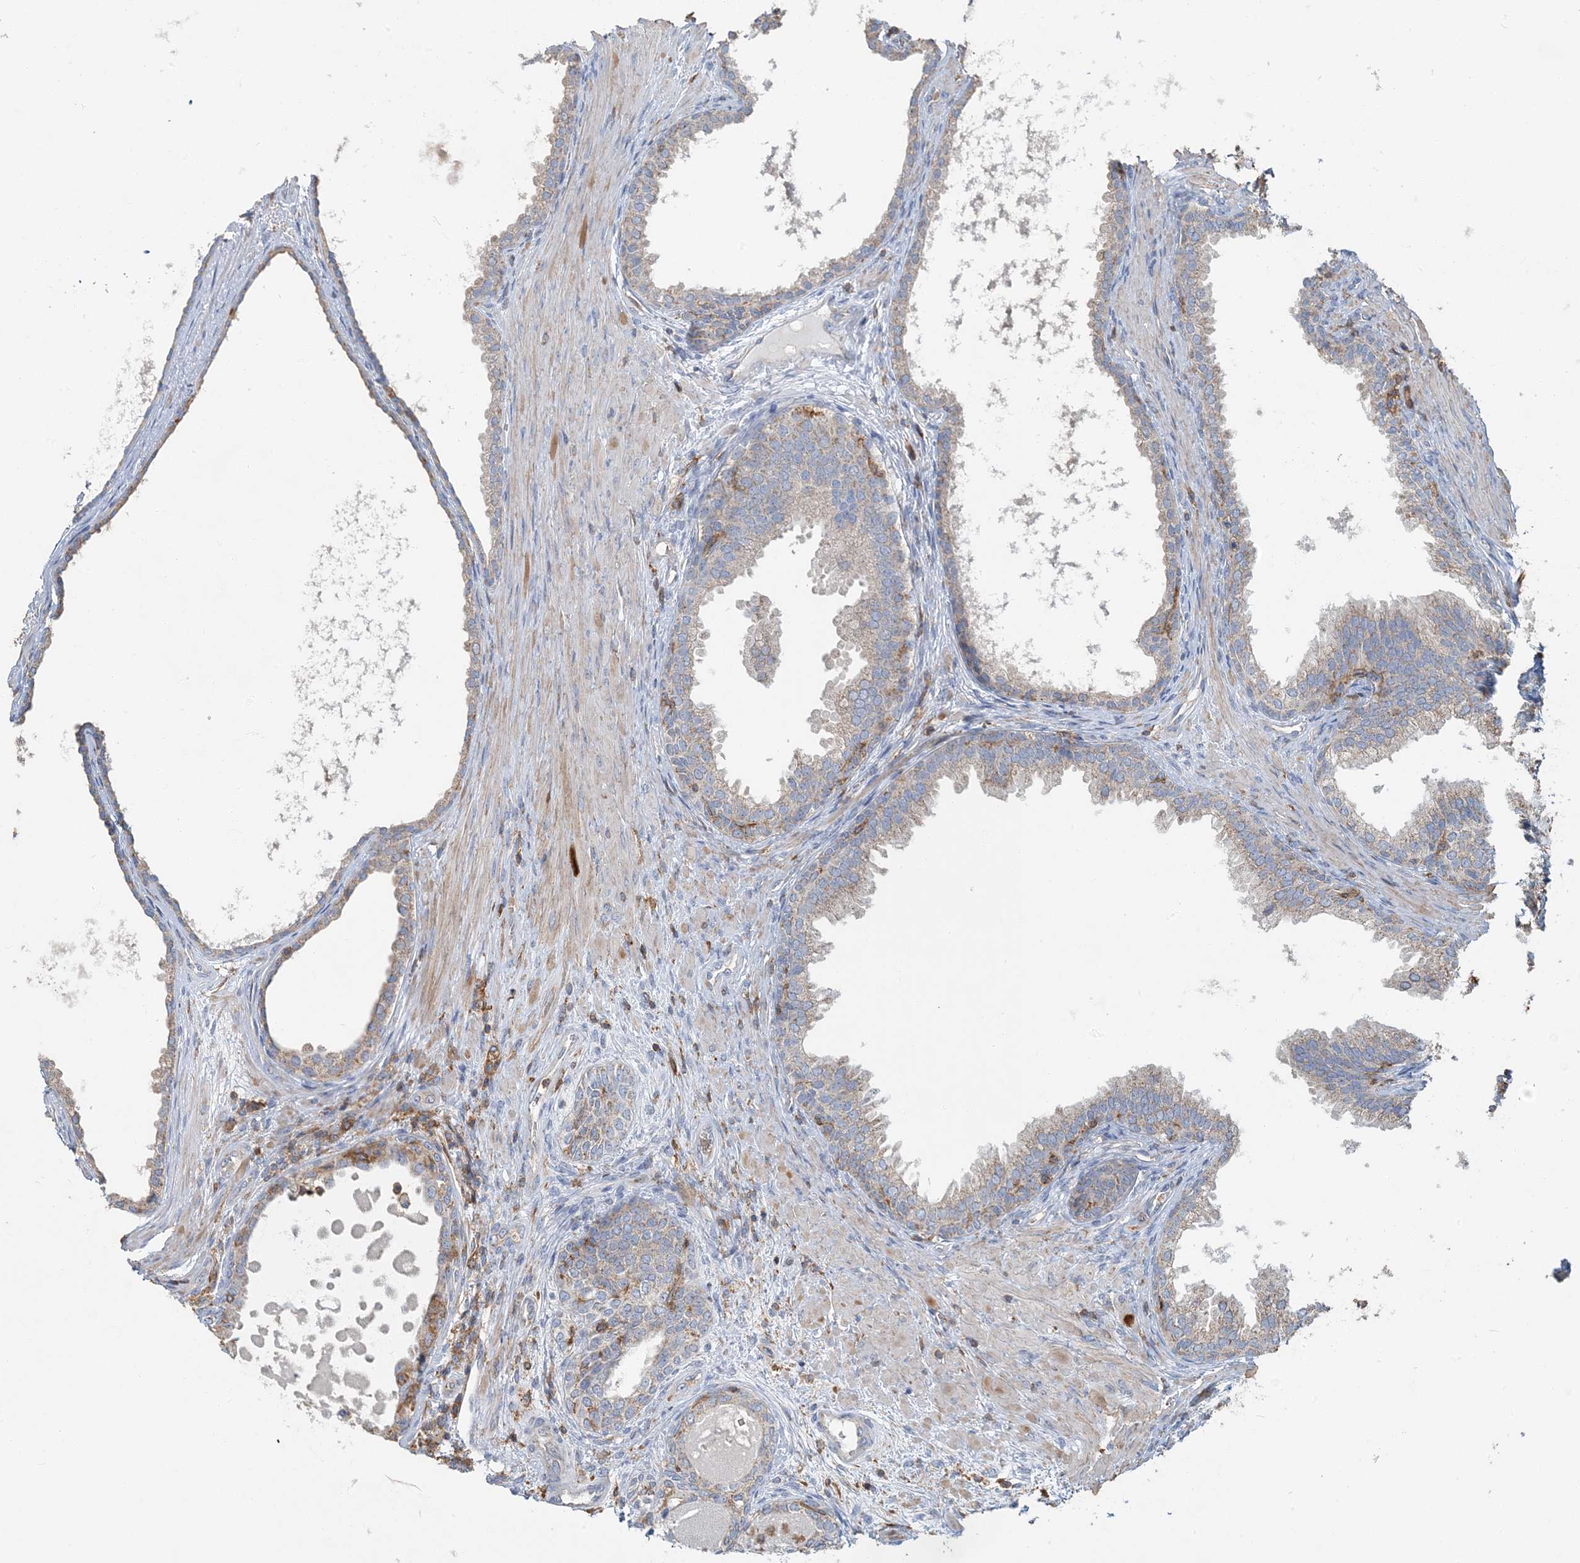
{"staining": {"intensity": "moderate", "quantity": "<25%", "location": "cytoplasmic/membranous"}, "tissue": "prostate", "cell_type": "Glandular cells", "image_type": "normal", "snomed": [{"axis": "morphology", "description": "Normal tissue, NOS"}, {"axis": "topography", "description": "Prostate"}], "caption": "High-magnification brightfield microscopy of normal prostate stained with DAB (3,3'-diaminobenzidine) (brown) and counterstained with hematoxylin (blue). glandular cells exhibit moderate cytoplasmic/membranous staining is present in about<25% of cells. (Brightfield microscopy of DAB IHC at high magnification).", "gene": "TMLHE", "patient": {"sex": "male", "age": 76}}